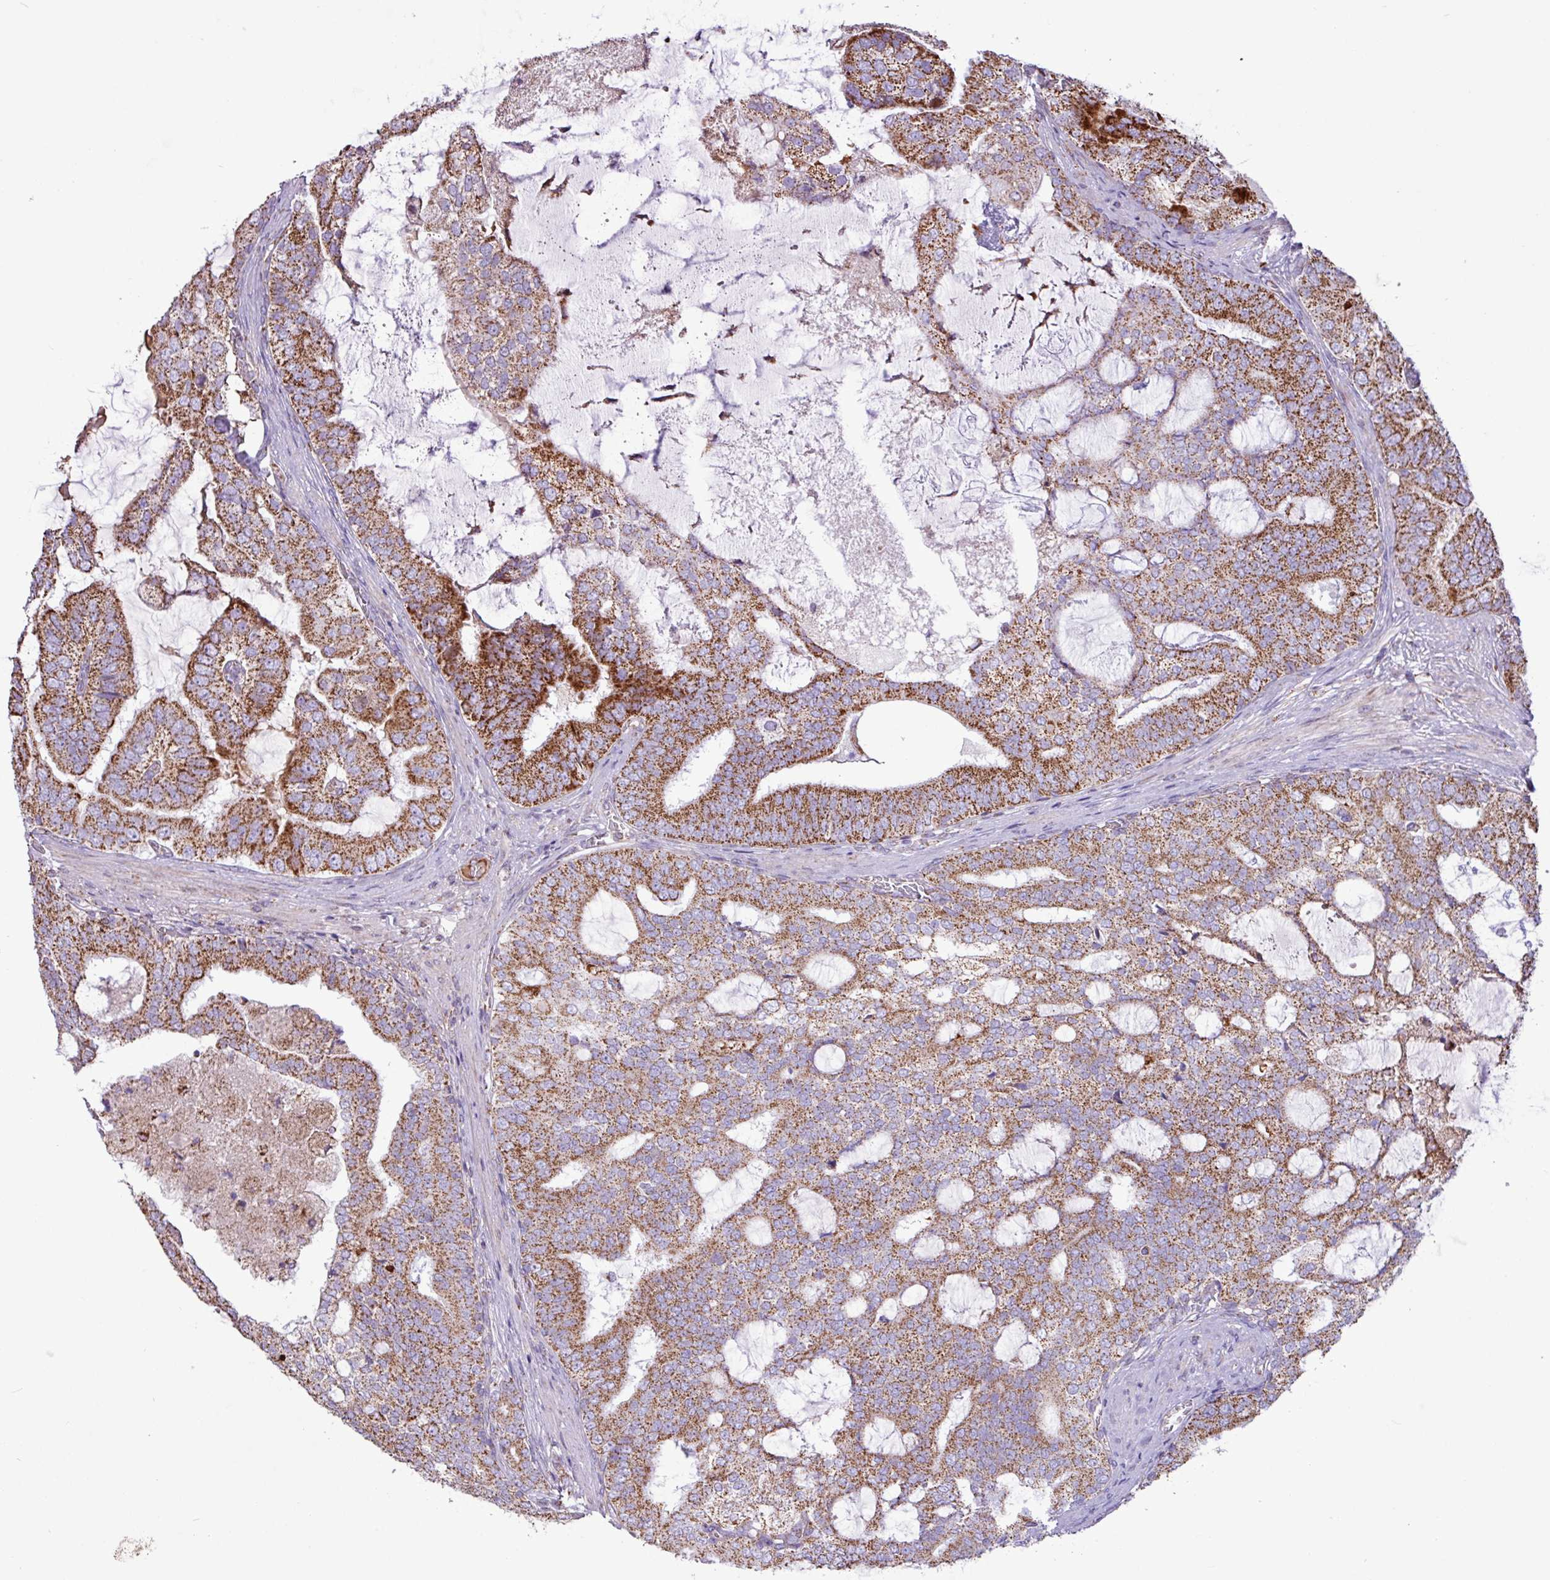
{"staining": {"intensity": "moderate", "quantity": ">75%", "location": "cytoplasmic/membranous"}, "tissue": "prostate cancer", "cell_type": "Tumor cells", "image_type": "cancer", "snomed": [{"axis": "morphology", "description": "Adenocarcinoma, High grade"}, {"axis": "topography", "description": "Prostate"}], "caption": "Tumor cells demonstrate medium levels of moderate cytoplasmic/membranous expression in about >75% of cells in human high-grade adenocarcinoma (prostate). The staining was performed using DAB, with brown indicating positive protein expression. Nuclei are stained blue with hematoxylin.", "gene": "RTL3", "patient": {"sex": "male", "age": 55}}